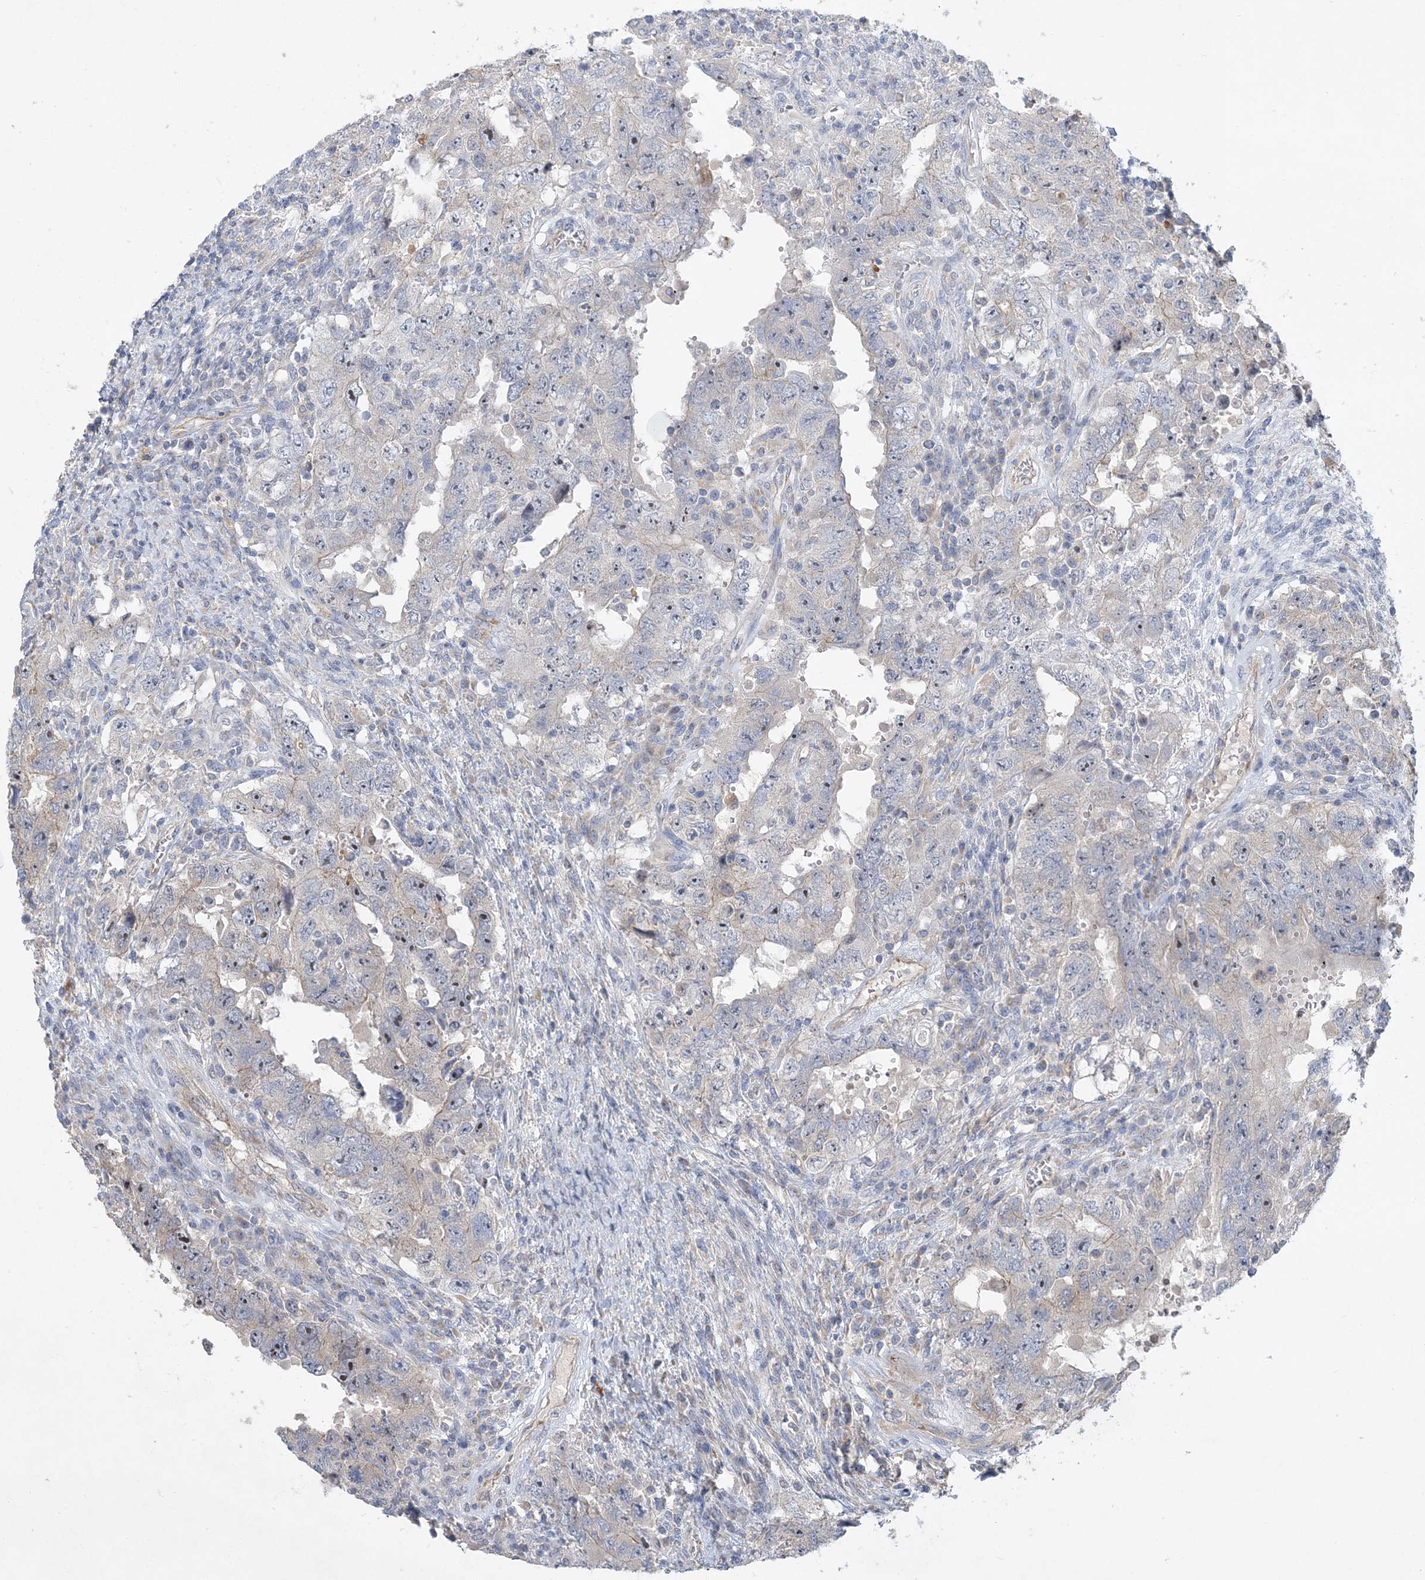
{"staining": {"intensity": "negative", "quantity": "none", "location": "none"}, "tissue": "testis cancer", "cell_type": "Tumor cells", "image_type": "cancer", "snomed": [{"axis": "morphology", "description": "Carcinoma, Embryonal, NOS"}, {"axis": "topography", "description": "Testis"}], "caption": "Immunohistochemistry photomicrograph of neoplastic tissue: testis cancer stained with DAB displays no significant protein expression in tumor cells. (Brightfield microscopy of DAB (3,3'-diaminobenzidine) immunohistochemistry (IHC) at high magnification).", "gene": "FEZ2", "patient": {"sex": "male", "age": 26}}